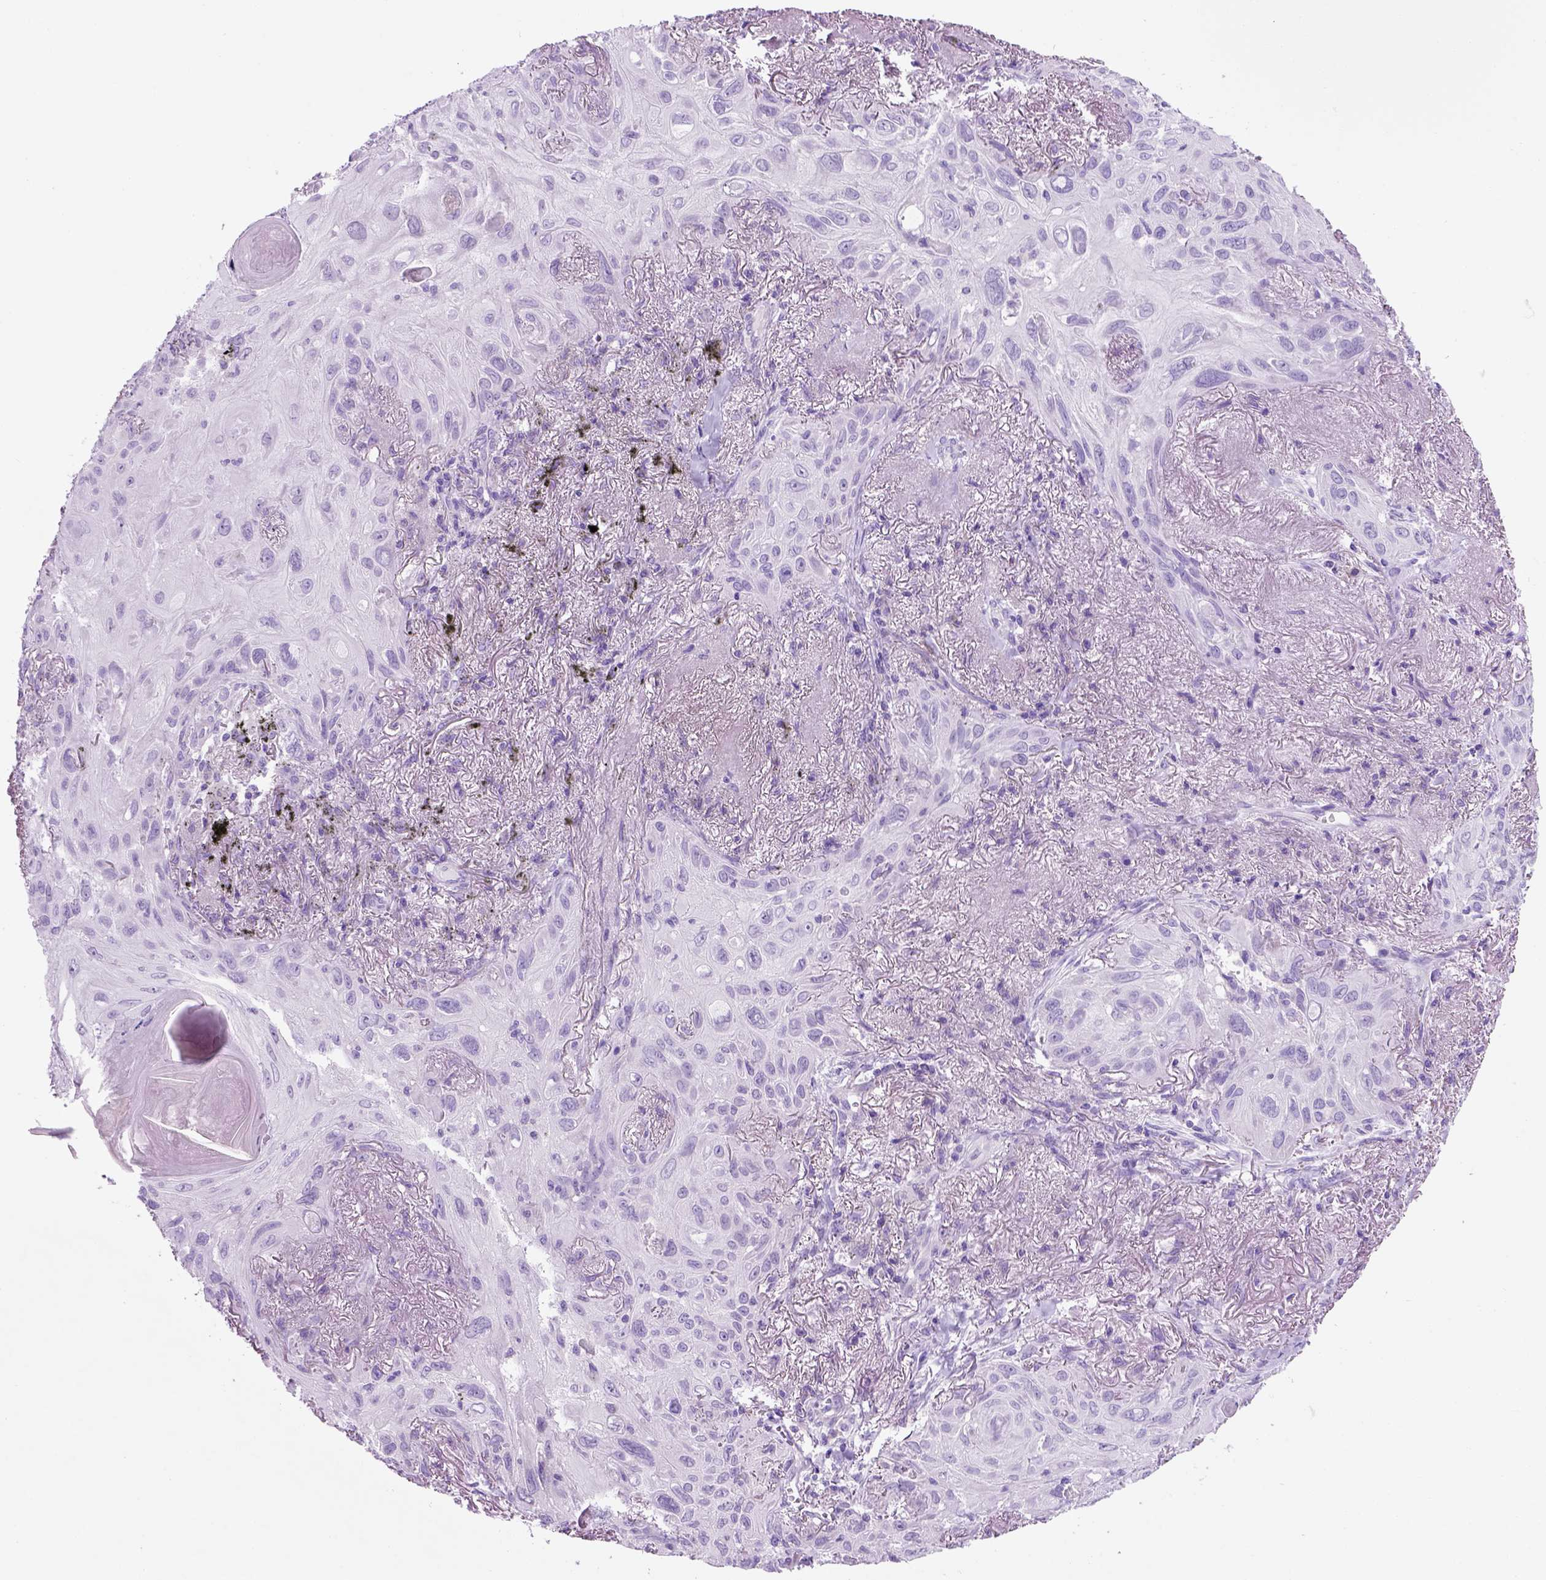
{"staining": {"intensity": "negative", "quantity": "none", "location": "none"}, "tissue": "lung cancer", "cell_type": "Tumor cells", "image_type": "cancer", "snomed": [{"axis": "morphology", "description": "Squamous cell carcinoma, NOS"}, {"axis": "topography", "description": "Lung"}], "caption": "An IHC histopathology image of squamous cell carcinoma (lung) is shown. There is no staining in tumor cells of squamous cell carcinoma (lung).", "gene": "HHIPL2", "patient": {"sex": "male", "age": 79}}